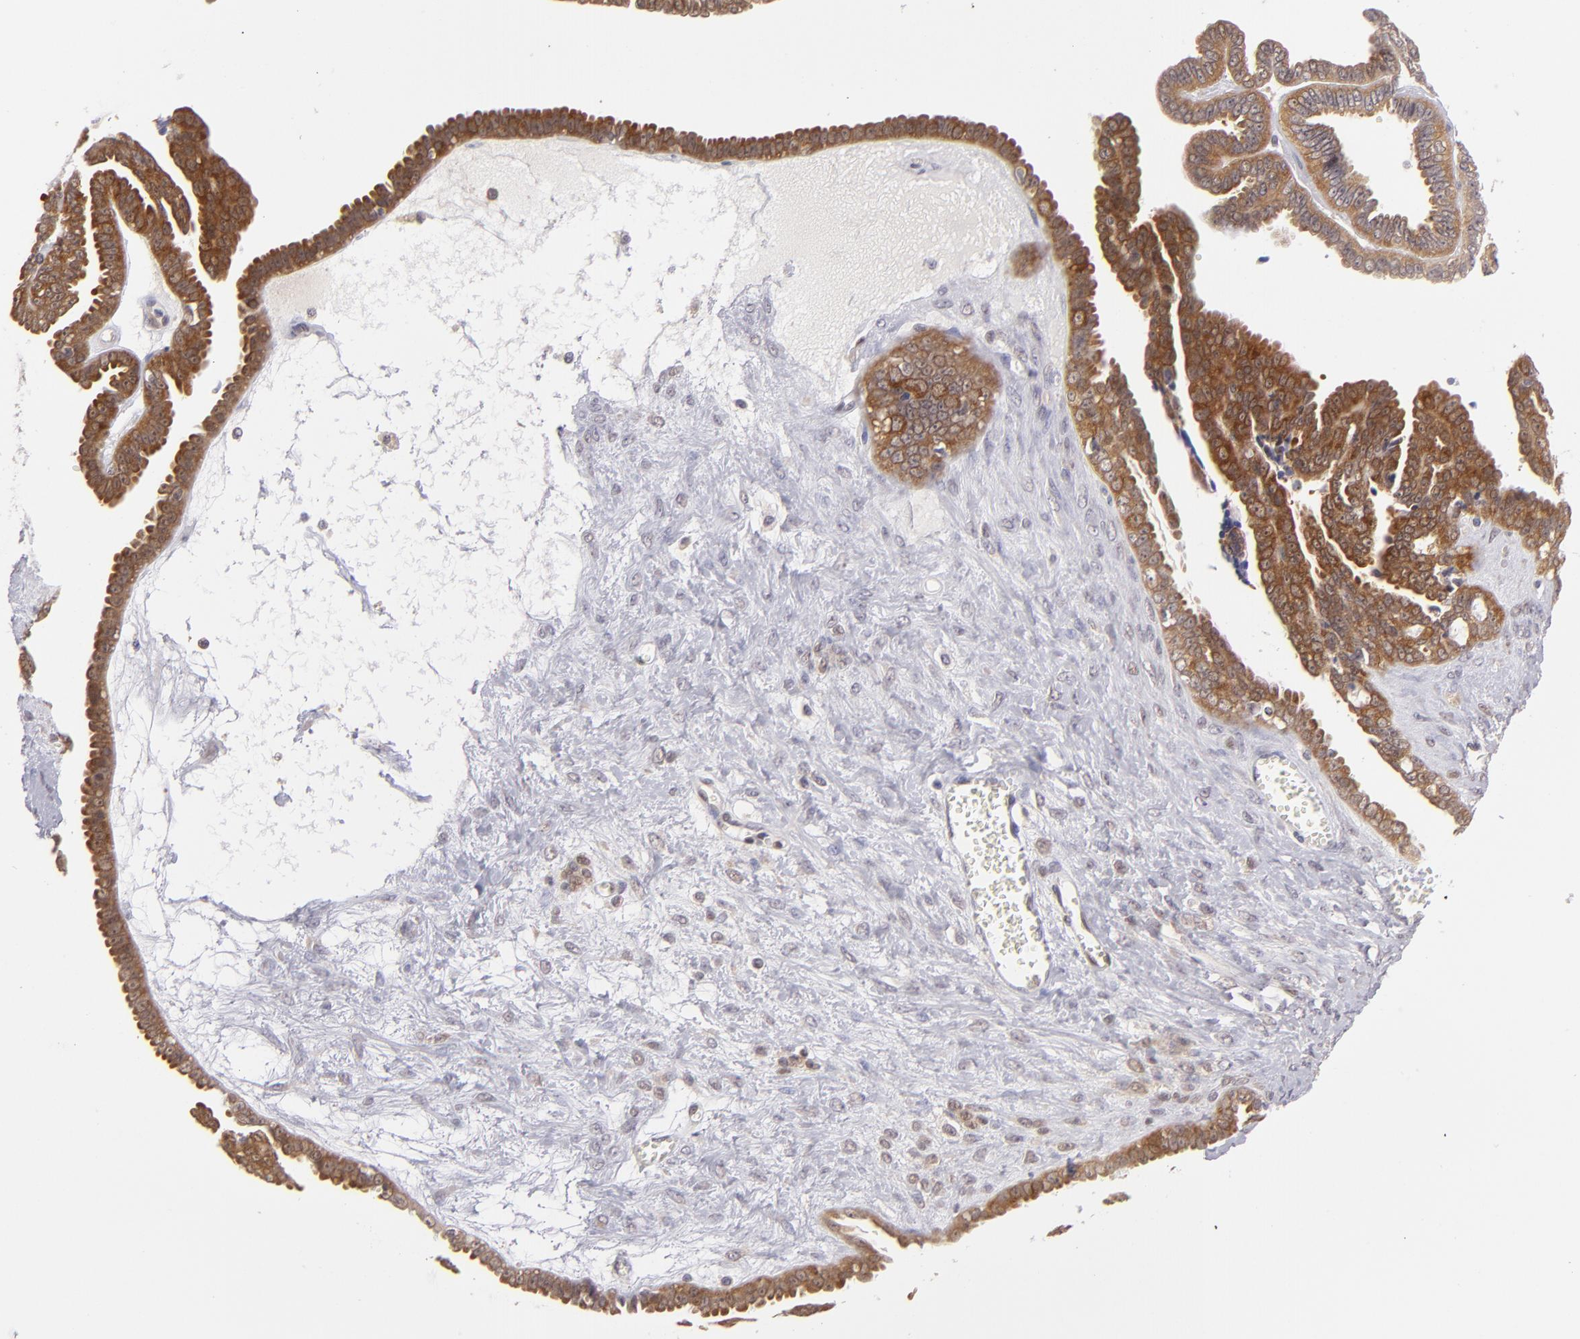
{"staining": {"intensity": "strong", "quantity": ">75%", "location": "cytoplasmic/membranous"}, "tissue": "ovarian cancer", "cell_type": "Tumor cells", "image_type": "cancer", "snomed": [{"axis": "morphology", "description": "Cystadenocarcinoma, serous, NOS"}, {"axis": "topography", "description": "Ovary"}], "caption": "A brown stain shows strong cytoplasmic/membranous expression of a protein in ovarian cancer tumor cells. (DAB (3,3'-diaminobenzidine) IHC, brown staining for protein, blue staining for nuclei).", "gene": "PTPN13", "patient": {"sex": "female", "age": 71}}